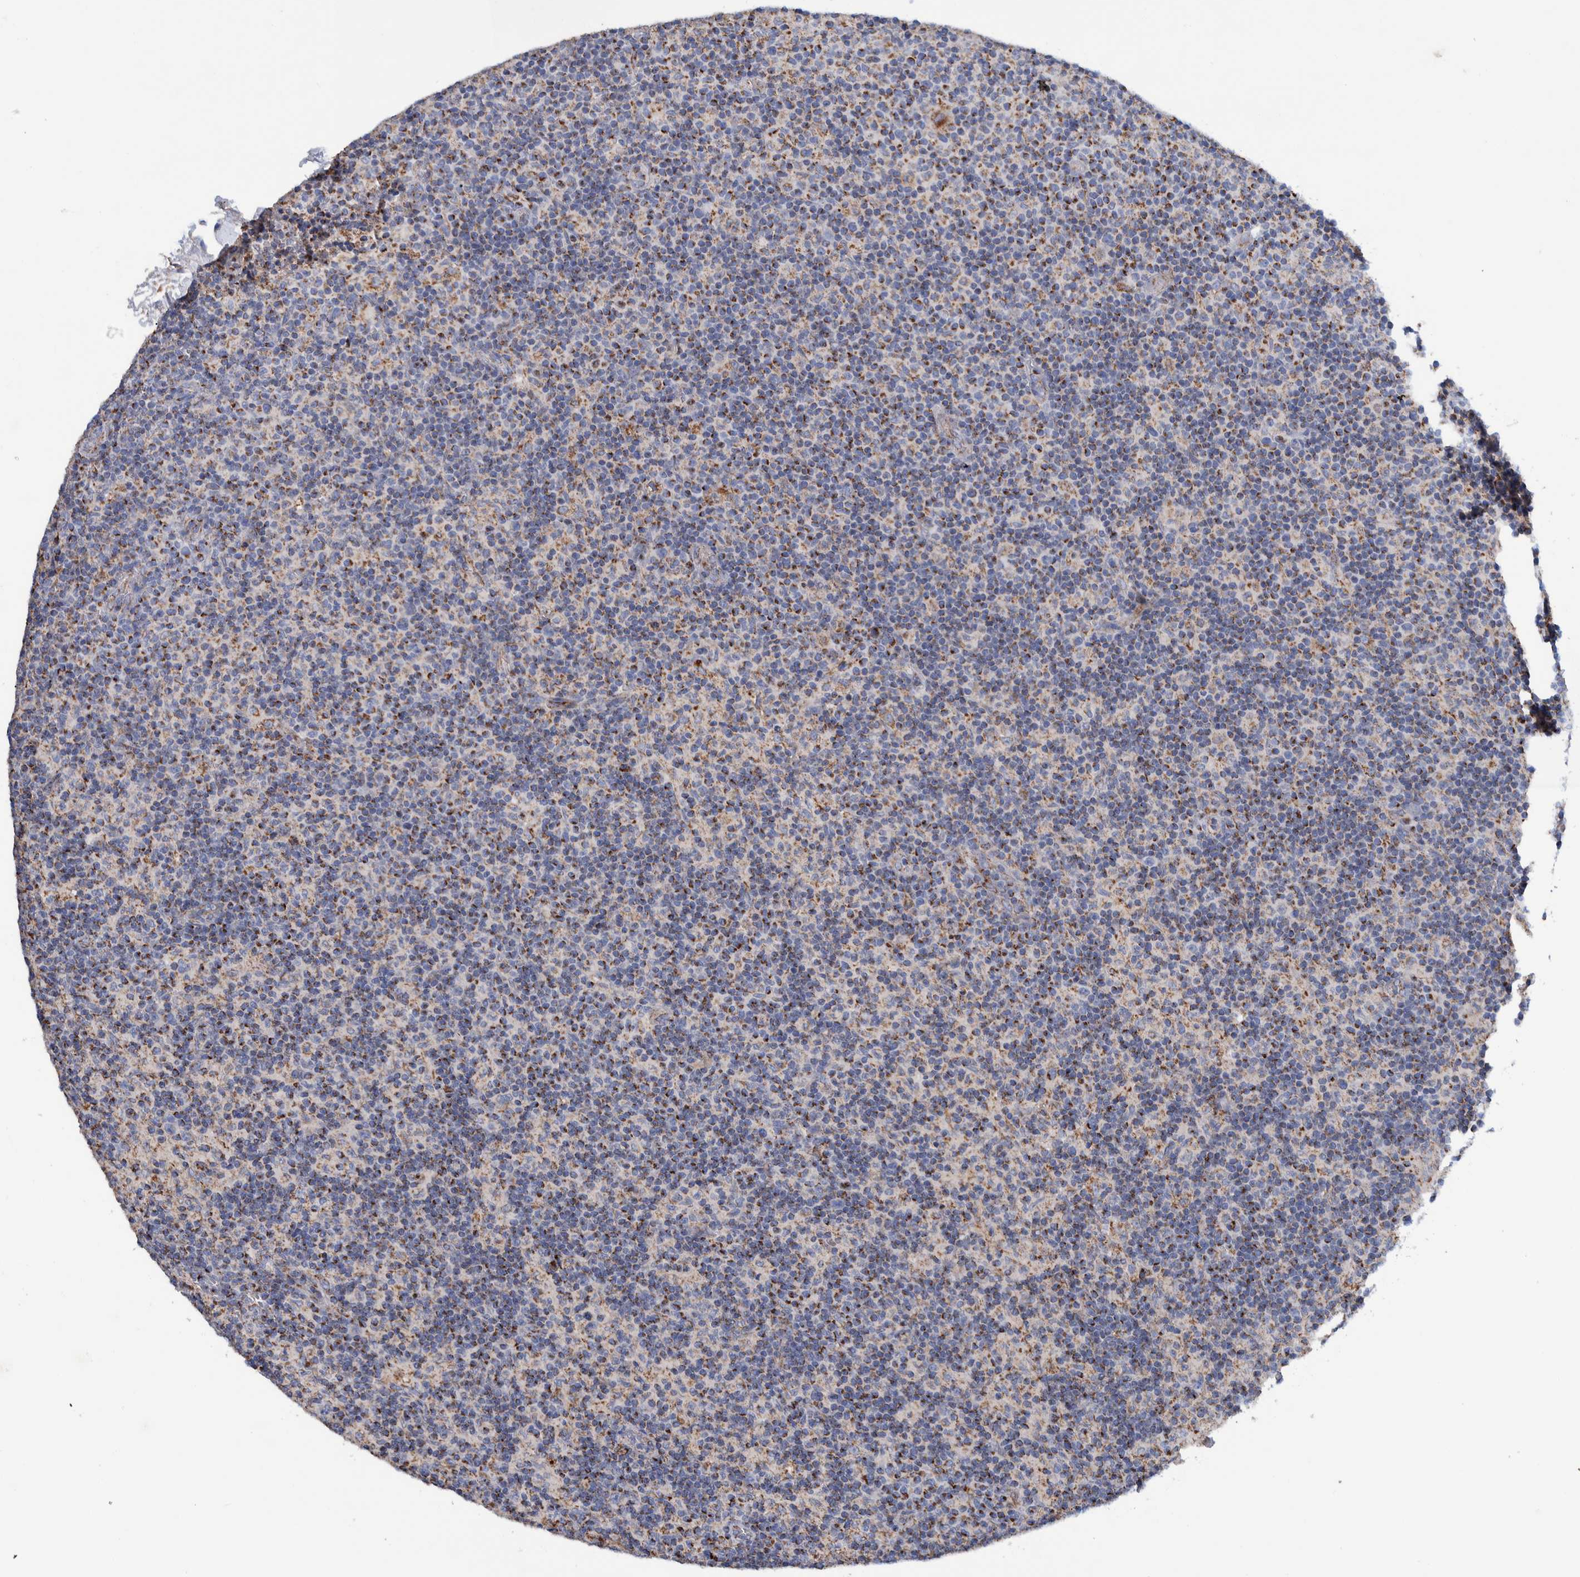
{"staining": {"intensity": "weak", "quantity": "<25%", "location": "cytoplasmic/membranous"}, "tissue": "lymph node", "cell_type": "Germinal center cells", "image_type": "normal", "snomed": [{"axis": "morphology", "description": "Normal tissue, NOS"}, {"axis": "morphology", "description": "Inflammation, NOS"}, {"axis": "topography", "description": "Lymph node"}], "caption": "Immunohistochemistry micrograph of unremarkable lymph node: human lymph node stained with DAB (3,3'-diaminobenzidine) demonstrates no significant protein expression in germinal center cells.", "gene": "DECR1", "patient": {"sex": "male", "age": 55}}